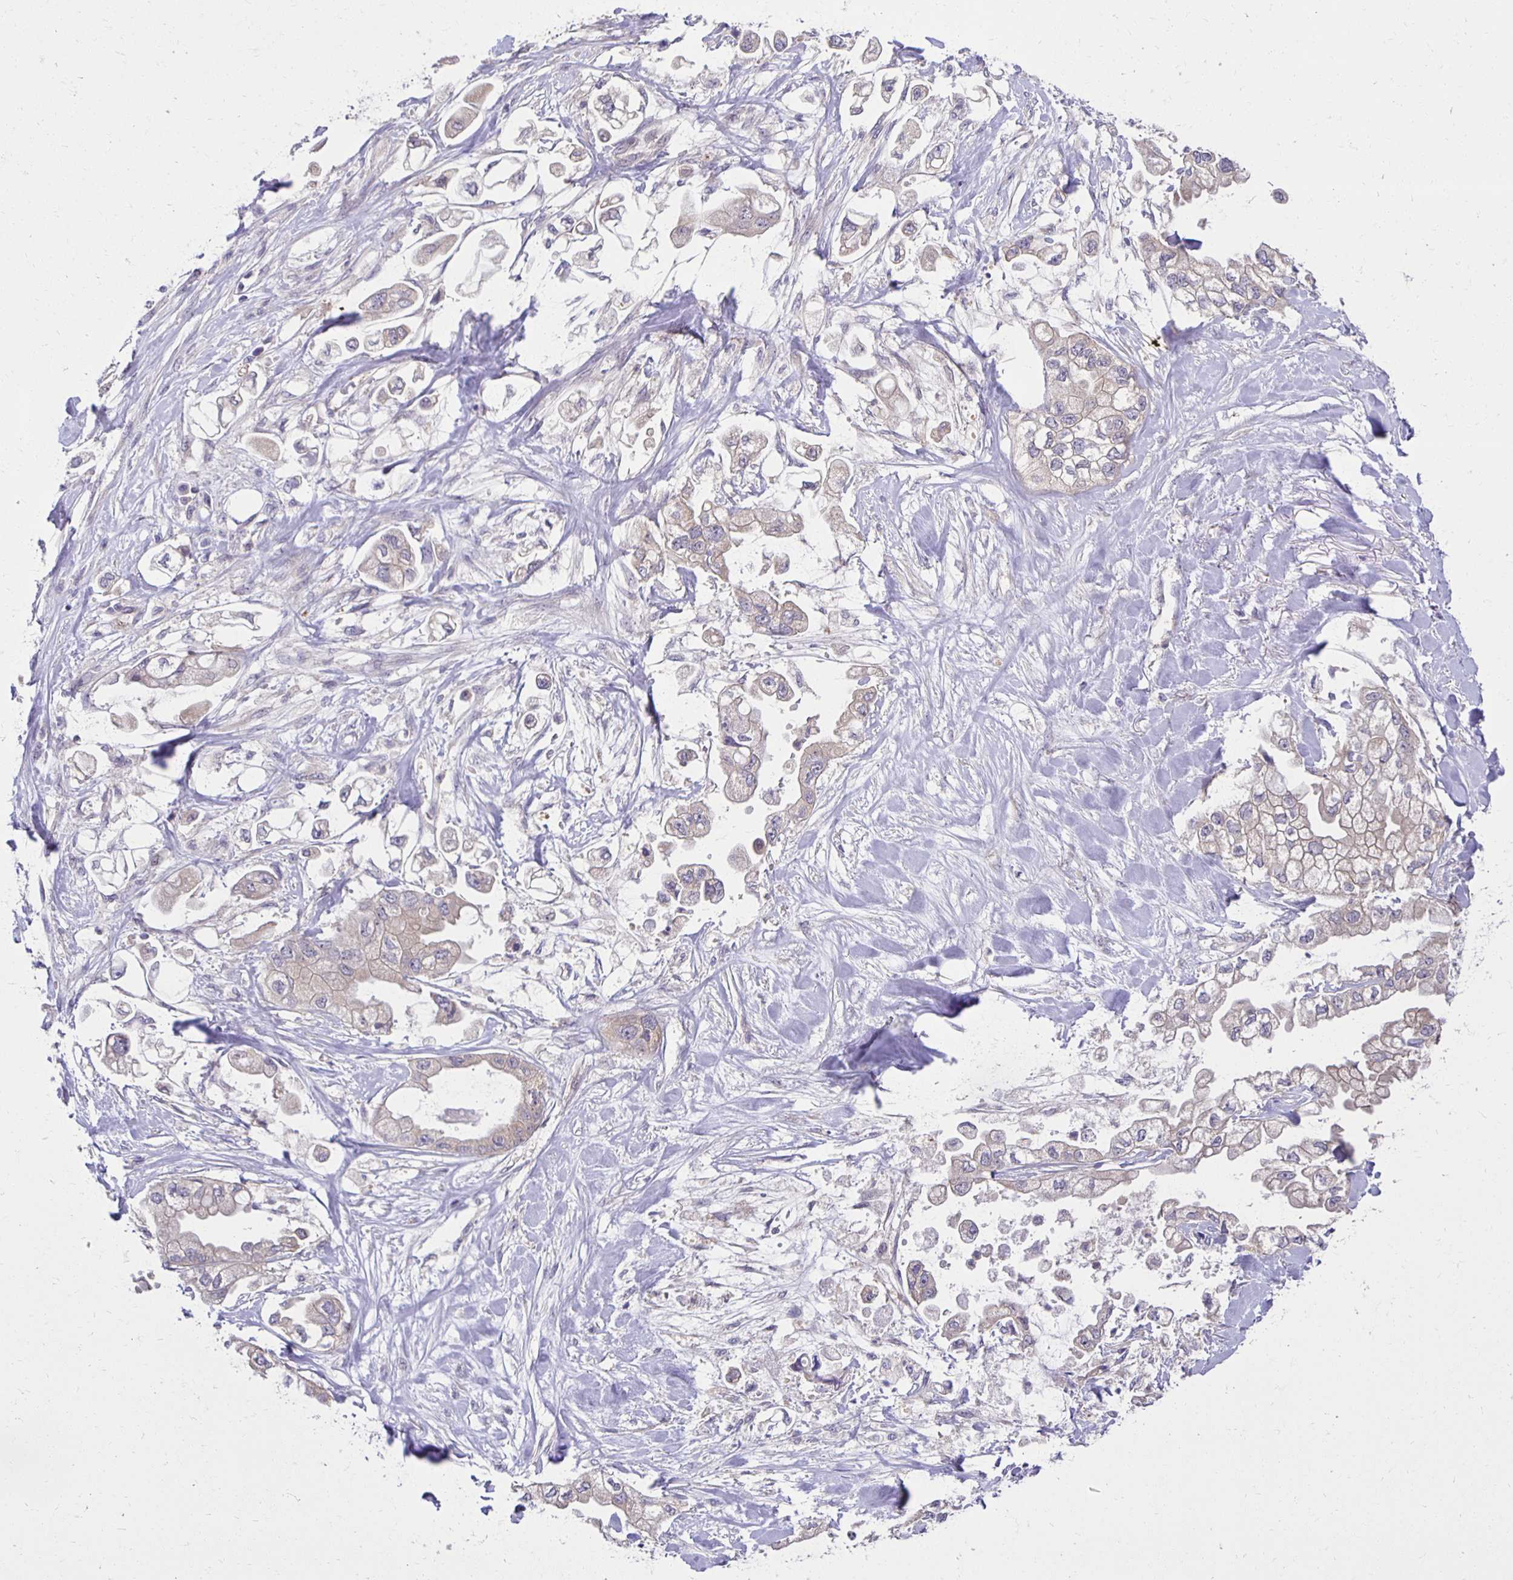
{"staining": {"intensity": "weak", "quantity": "<25%", "location": "cytoplasmic/membranous"}, "tissue": "stomach cancer", "cell_type": "Tumor cells", "image_type": "cancer", "snomed": [{"axis": "morphology", "description": "Adenocarcinoma, NOS"}, {"axis": "topography", "description": "Stomach"}], "caption": "Micrograph shows no protein positivity in tumor cells of adenocarcinoma (stomach) tissue.", "gene": "MIEN1", "patient": {"sex": "male", "age": 62}}